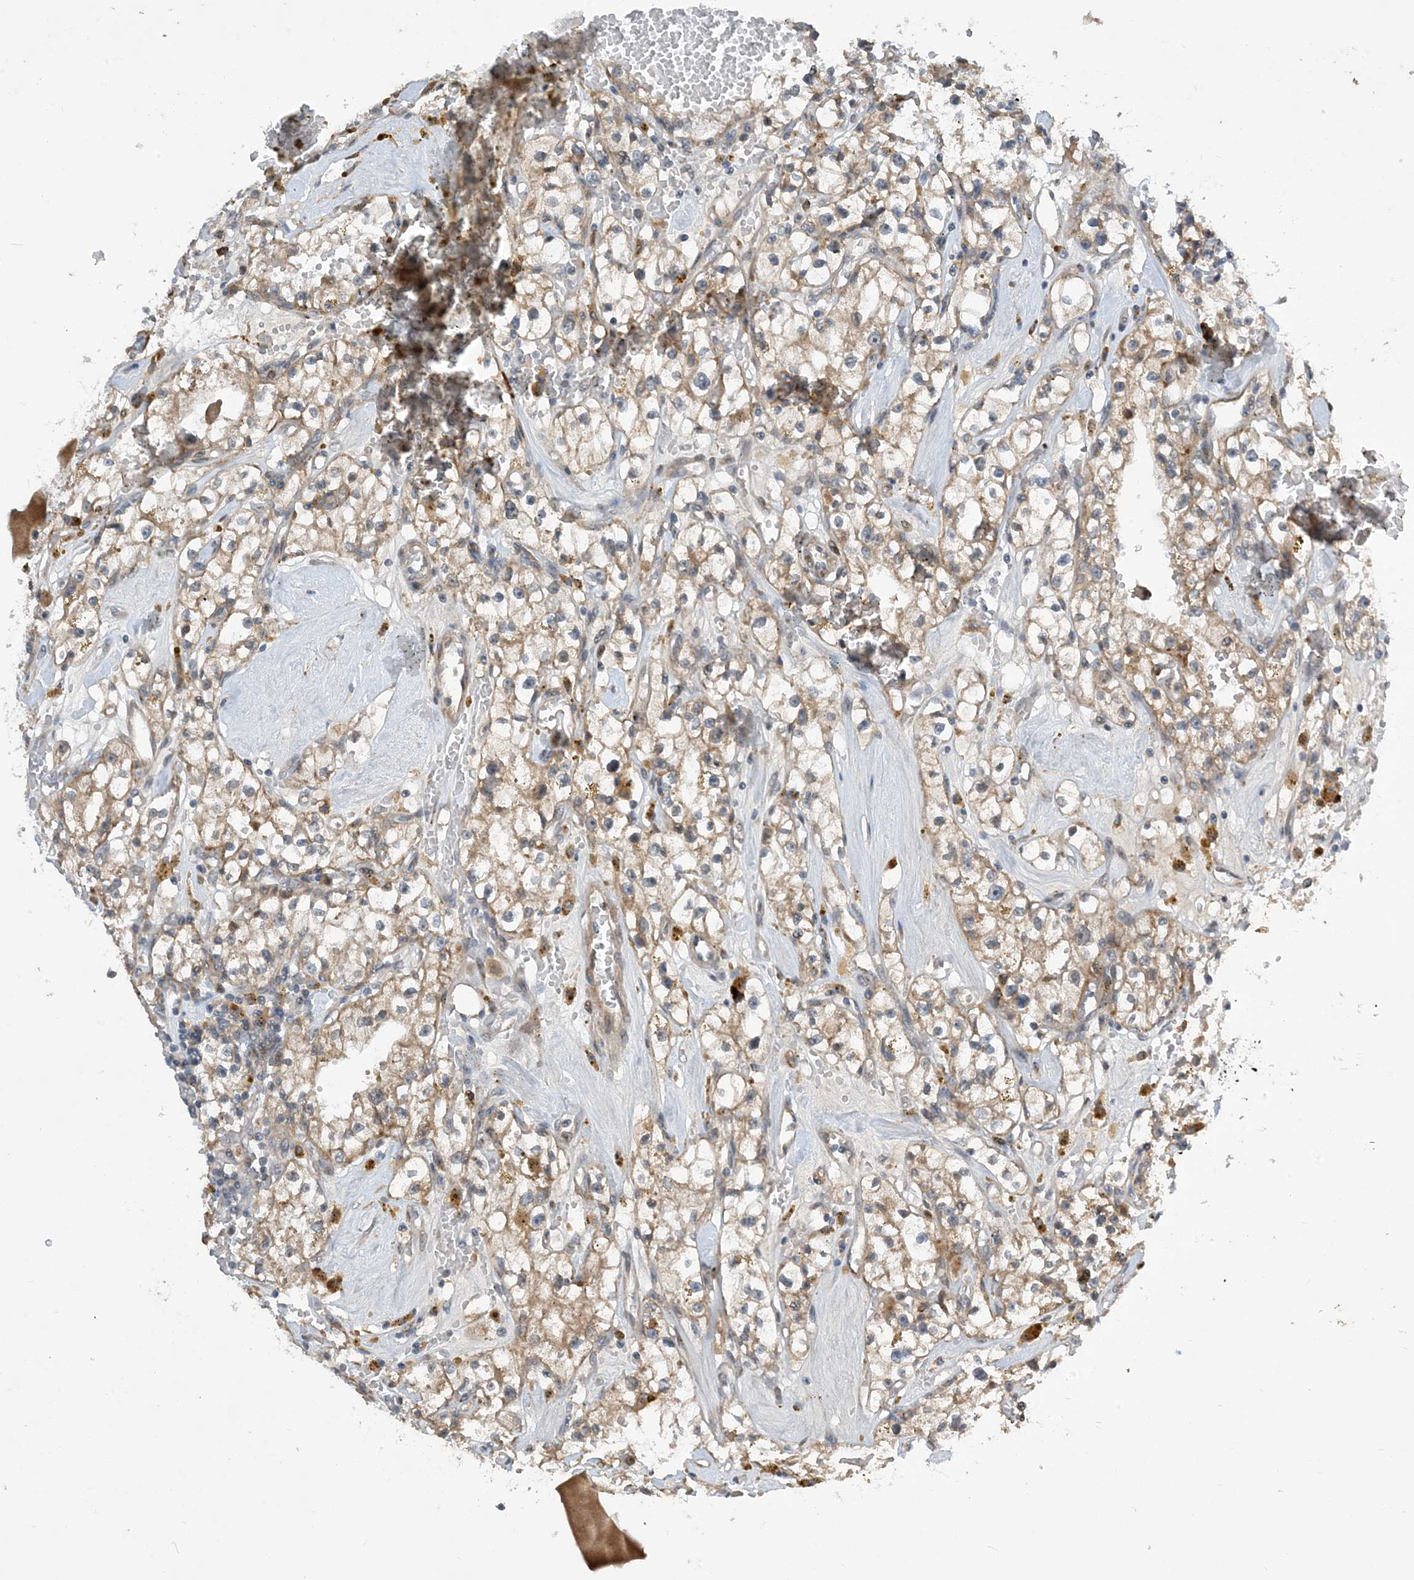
{"staining": {"intensity": "moderate", "quantity": ">75%", "location": "cytoplasmic/membranous"}, "tissue": "renal cancer", "cell_type": "Tumor cells", "image_type": "cancer", "snomed": [{"axis": "morphology", "description": "Adenocarcinoma, NOS"}, {"axis": "topography", "description": "Kidney"}], "caption": "Immunohistochemistry of adenocarcinoma (renal) demonstrates medium levels of moderate cytoplasmic/membranous staining in about >75% of tumor cells. (DAB (3,3'-diaminobenzidine) IHC with brightfield microscopy, high magnification).", "gene": "PHOSPHO2", "patient": {"sex": "male", "age": 56}}